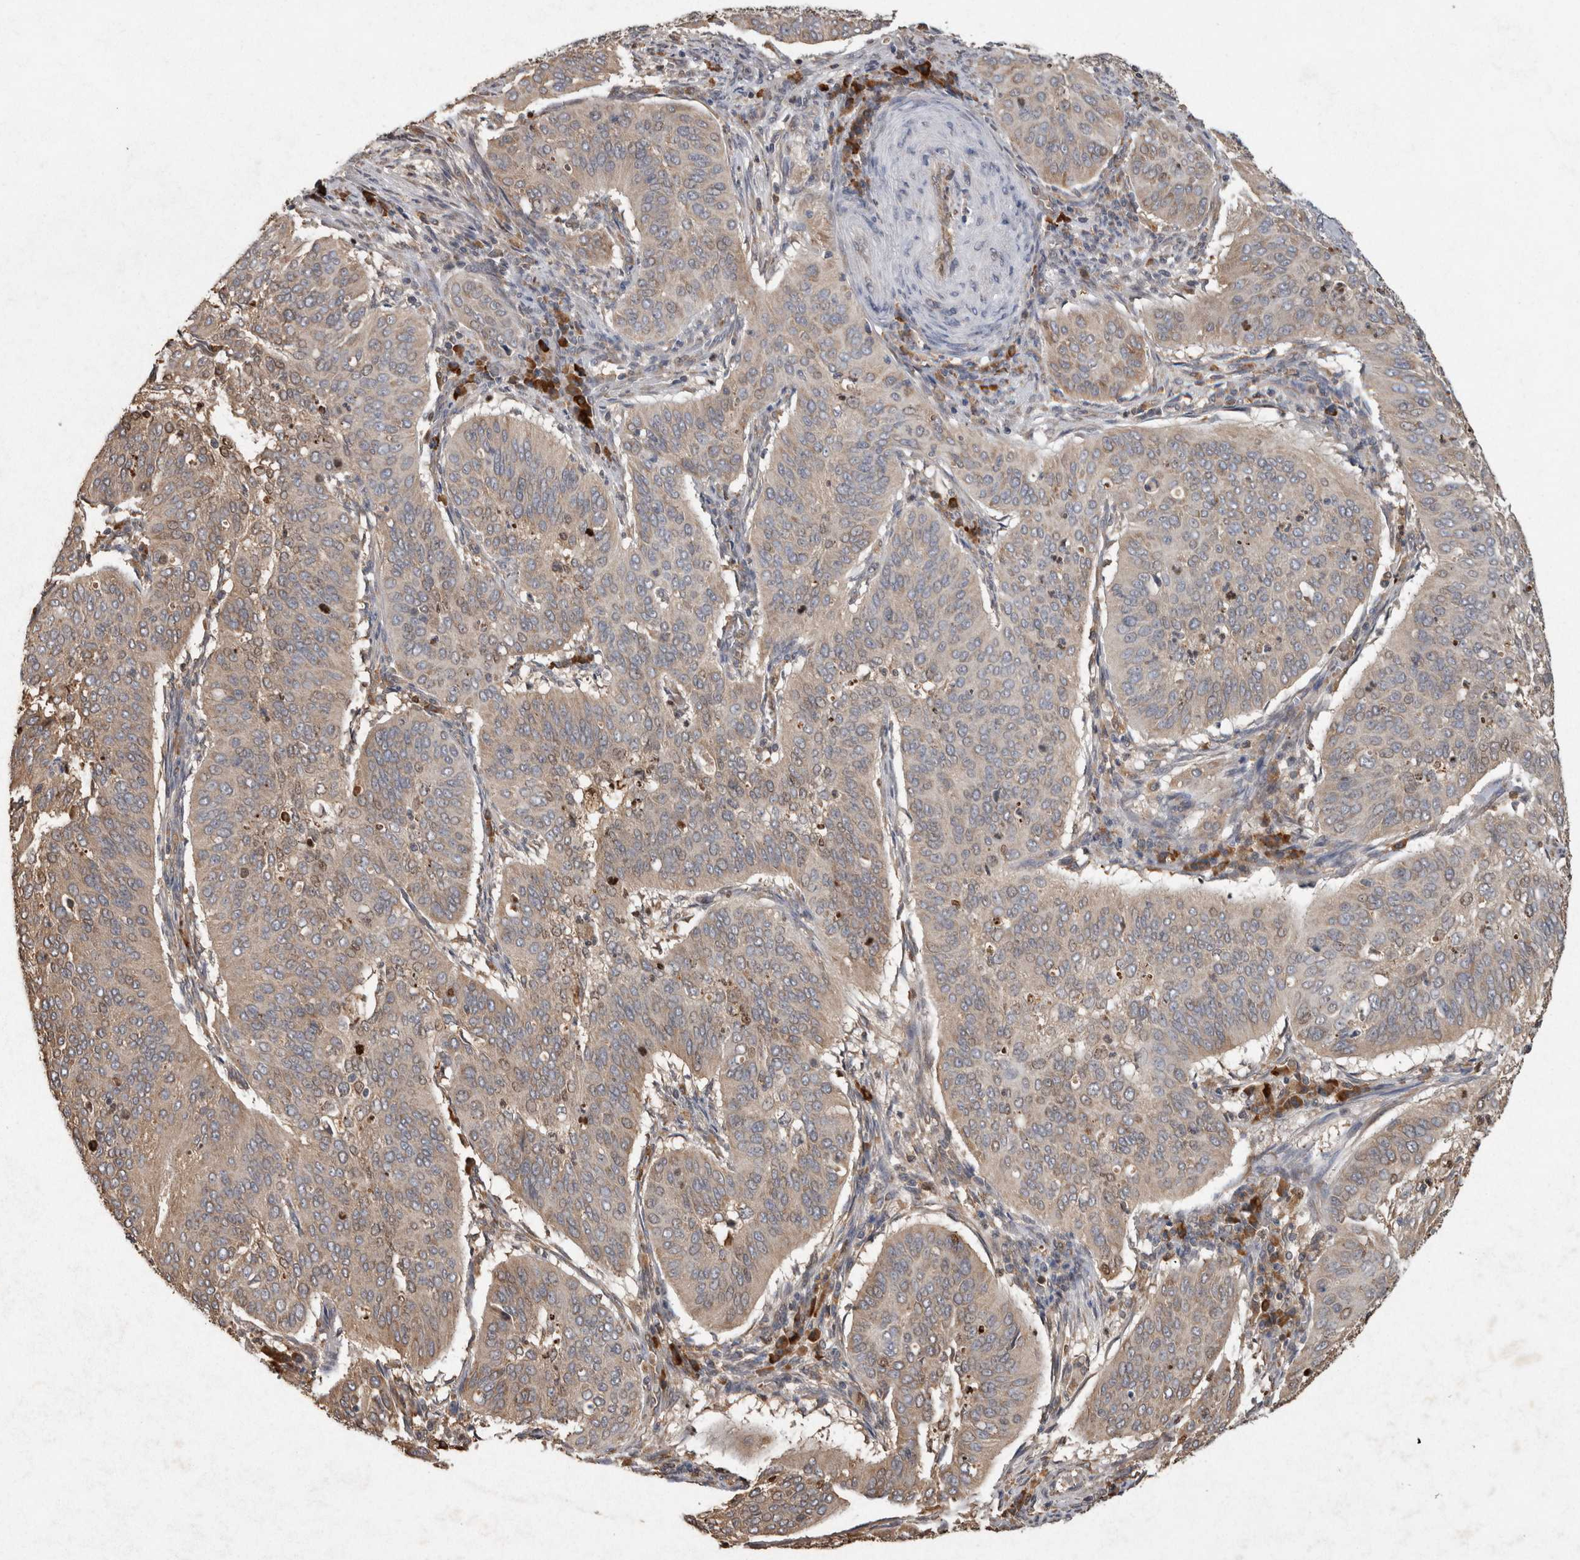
{"staining": {"intensity": "weak", "quantity": ">75%", "location": "cytoplasmic/membranous"}, "tissue": "cervical cancer", "cell_type": "Tumor cells", "image_type": "cancer", "snomed": [{"axis": "morphology", "description": "Normal tissue, NOS"}, {"axis": "morphology", "description": "Squamous cell carcinoma, NOS"}, {"axis": "topography", "description": "Cervix"}], "caption": "Squamous cell carcinoma (cervical) stained with DAB (3,3'-diaminobenzidine) IHC reveals low levels of weak cytoplasmic/membranous staining in about >75% of tumor cells.", "gene": "ADGRL3", "patient": {"sex": "female", "age": 39}}